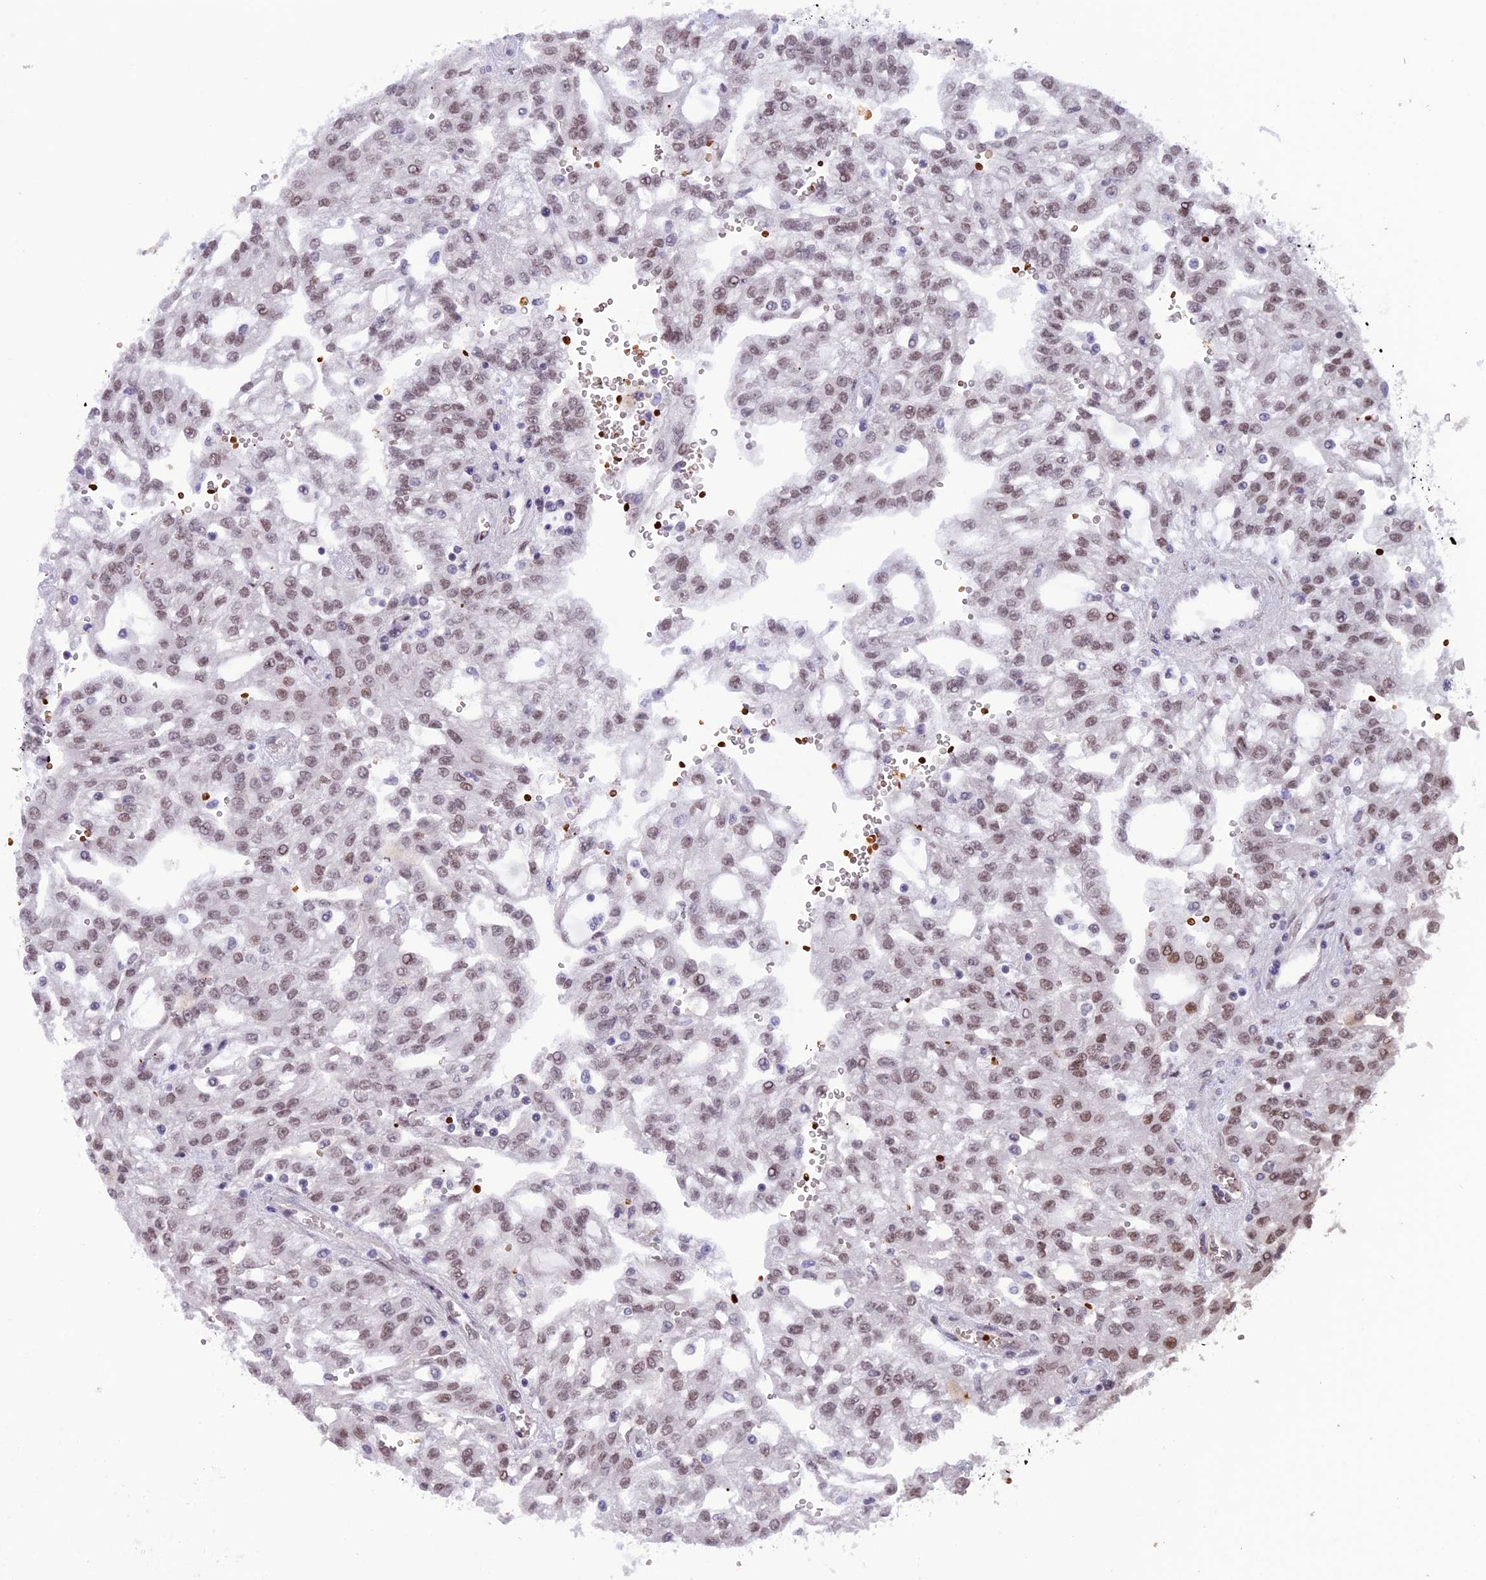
{"staining": {"intensity": "weak", "quantity": ">75%", "location": "nuclear"}, "tissue": "renal cancer", "cell_type": "Tumor cells", "image_type": "cancer", "snomed": [{"axis": "morphology", "description": "Adenocarcinoma, NOS"}, {"axis": "topography", "description": "Kidney"}], "caption": "The micrograph displays a brown stain indicating the presence of a protein in the nuclear of tumor cells in renal cancer (adenocarcinoma).", "gene": "MPHOSPH8", "patient": {"sex": "male", "age": 63}}